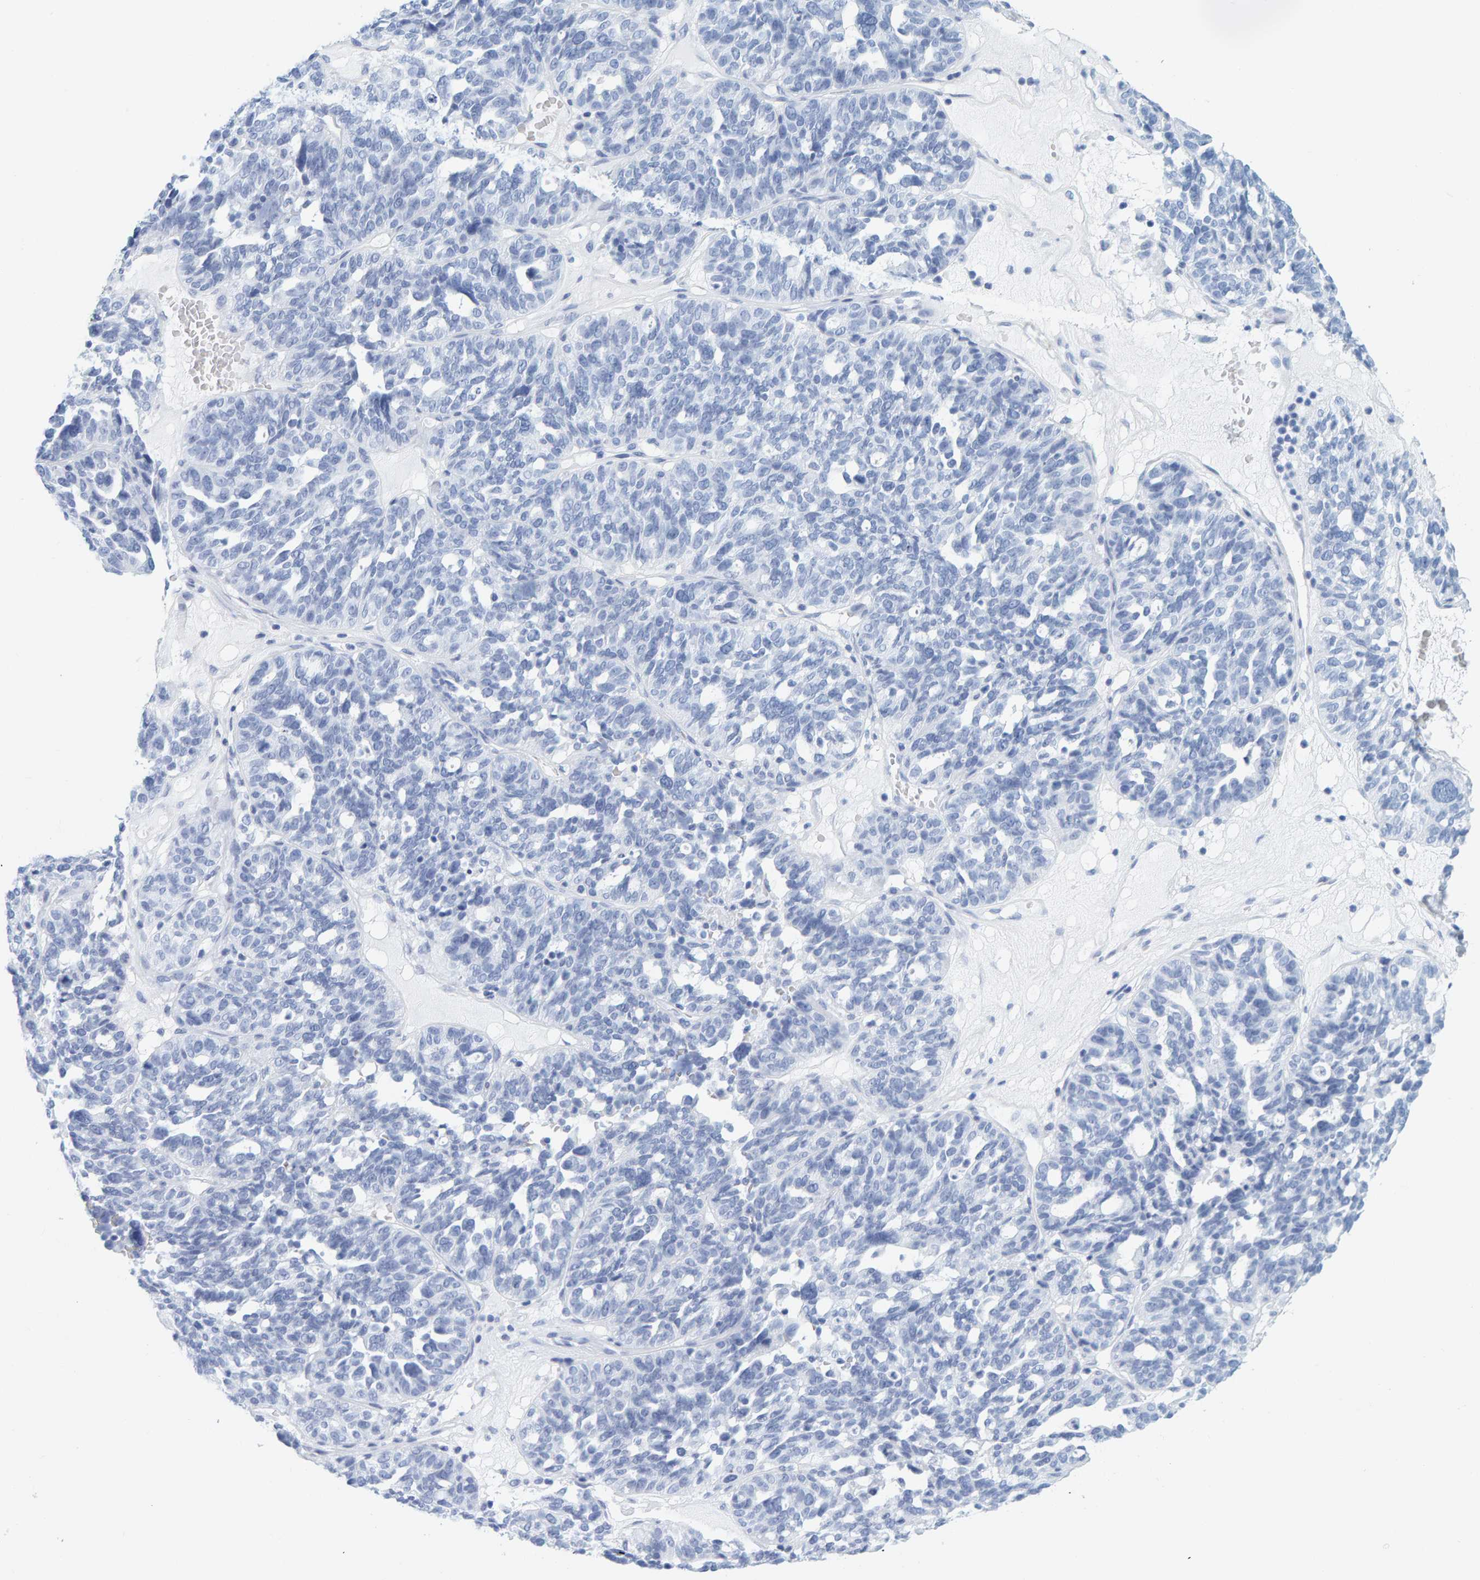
{"staining": {"intensity": "negative", "quantity": "none", "location": "none"}, "tissue": "ovarian cancer", "cell_type": "Tumor cells", "image_type": "cancer", "snomed": [{"axis": "morphology", "description": "Cystadenocarcinoma, serous, NOS"}, {"axis": "topography", "description": "Ovary"}], "caption": "The image reveals no staining of tumor cells in serous cystadenocarcinoma (ovarian).", "gene": "SFTPC", "patient": {"sex": "female", "age": 59}}